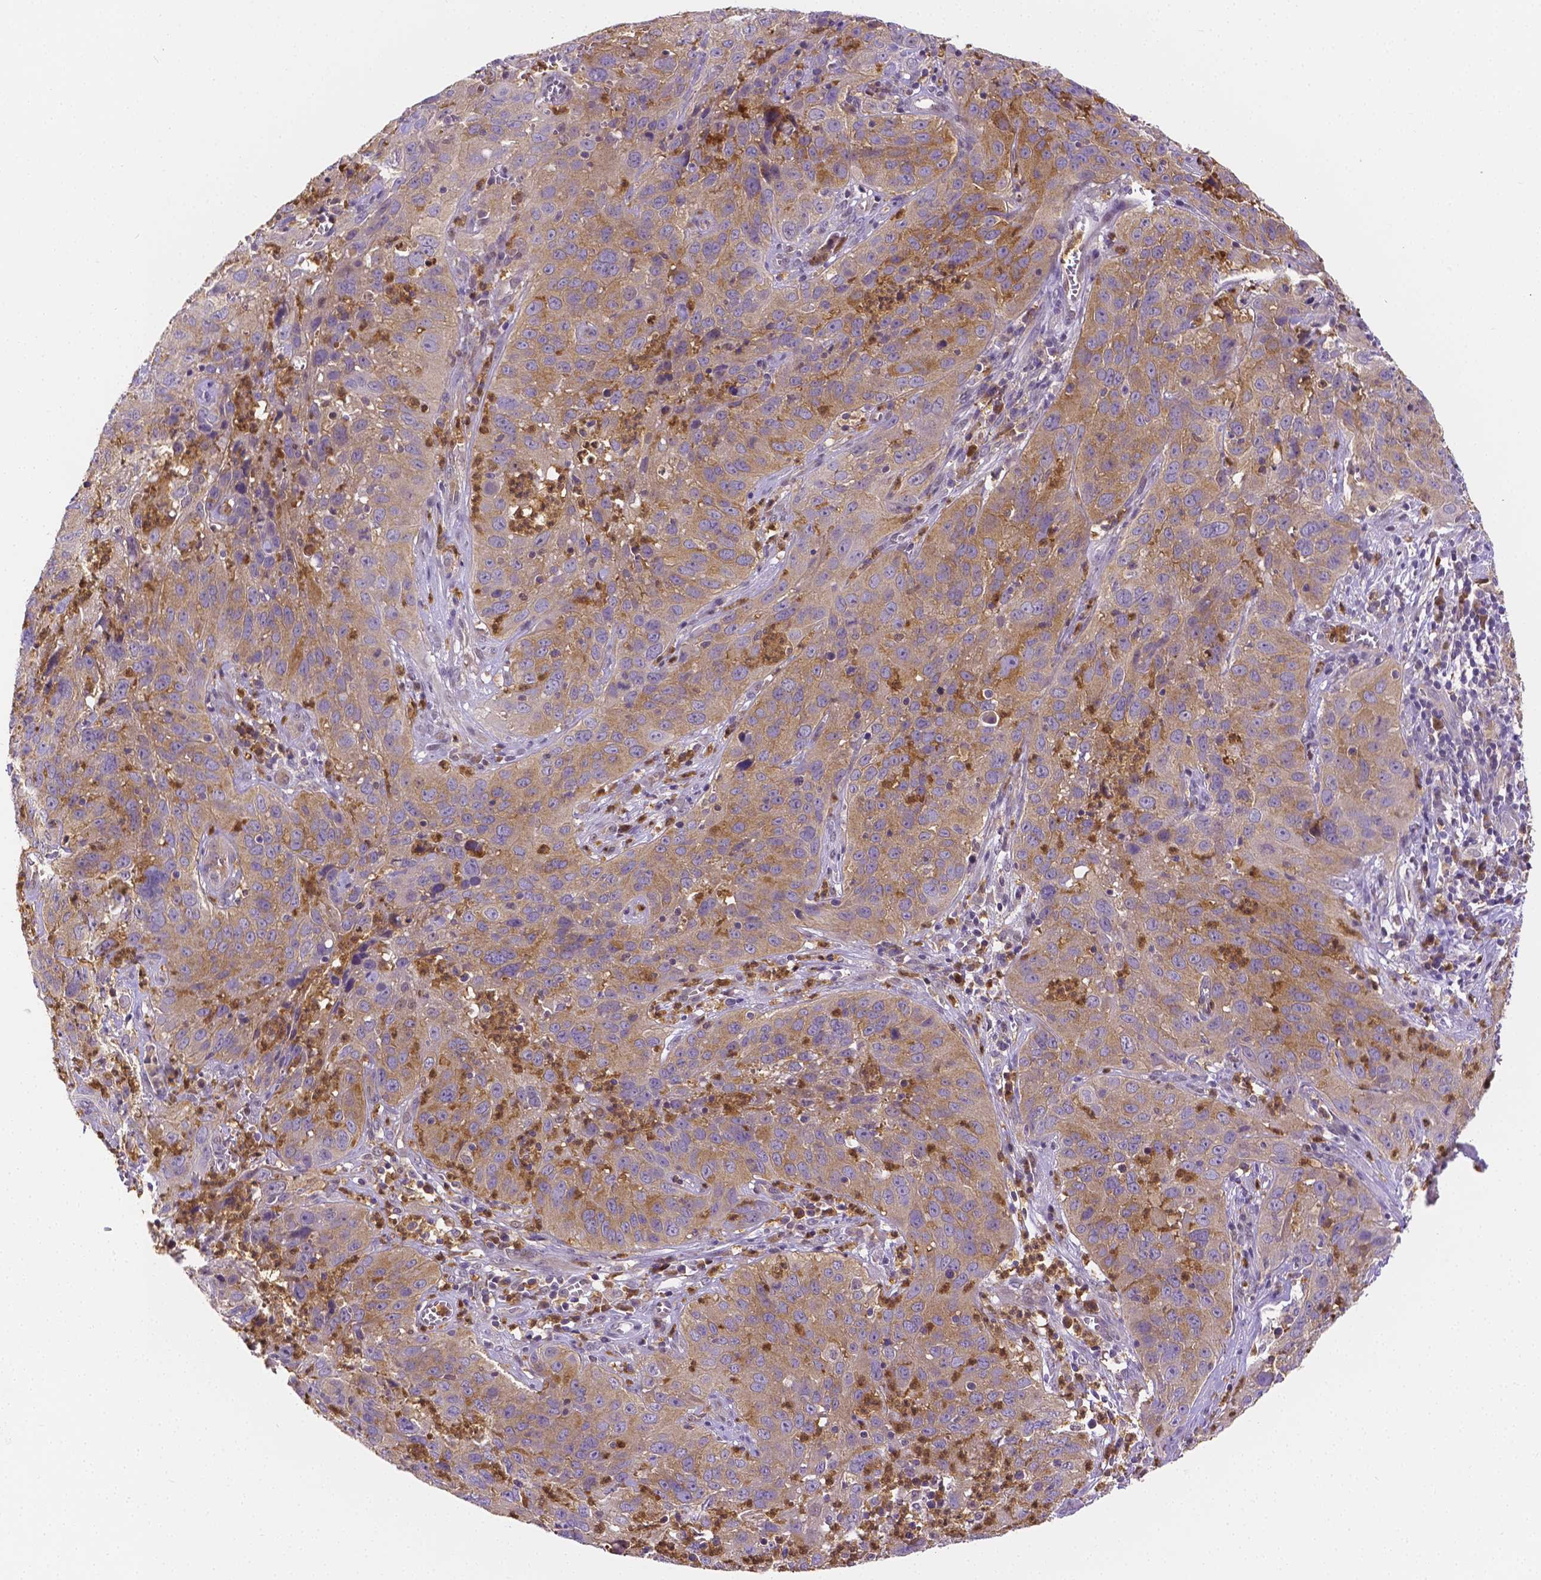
{"staining": {"intensity": "weak", "quantity": ">75%", "location": "cytoplasmic/membranous"}, "tissue": "cervical cancer", "cell_type": "Tumor cells", "image_type": "cancer", "snomed": [{"axis": "morphology", "description": "Squamous cell carcinoma, NOS"}, {"axis": "topography", "description": "Cervix"}], "caption": "A histopathology image of human cervical cancer (squamous cell carcinoma) stained for a protein shows weak cytoplasmic/membranous brown staining in tumor cells. Nuclei are stained in blue.", "gene": "ZNRD2", "patient": {"sex": "female", "age": 32}}